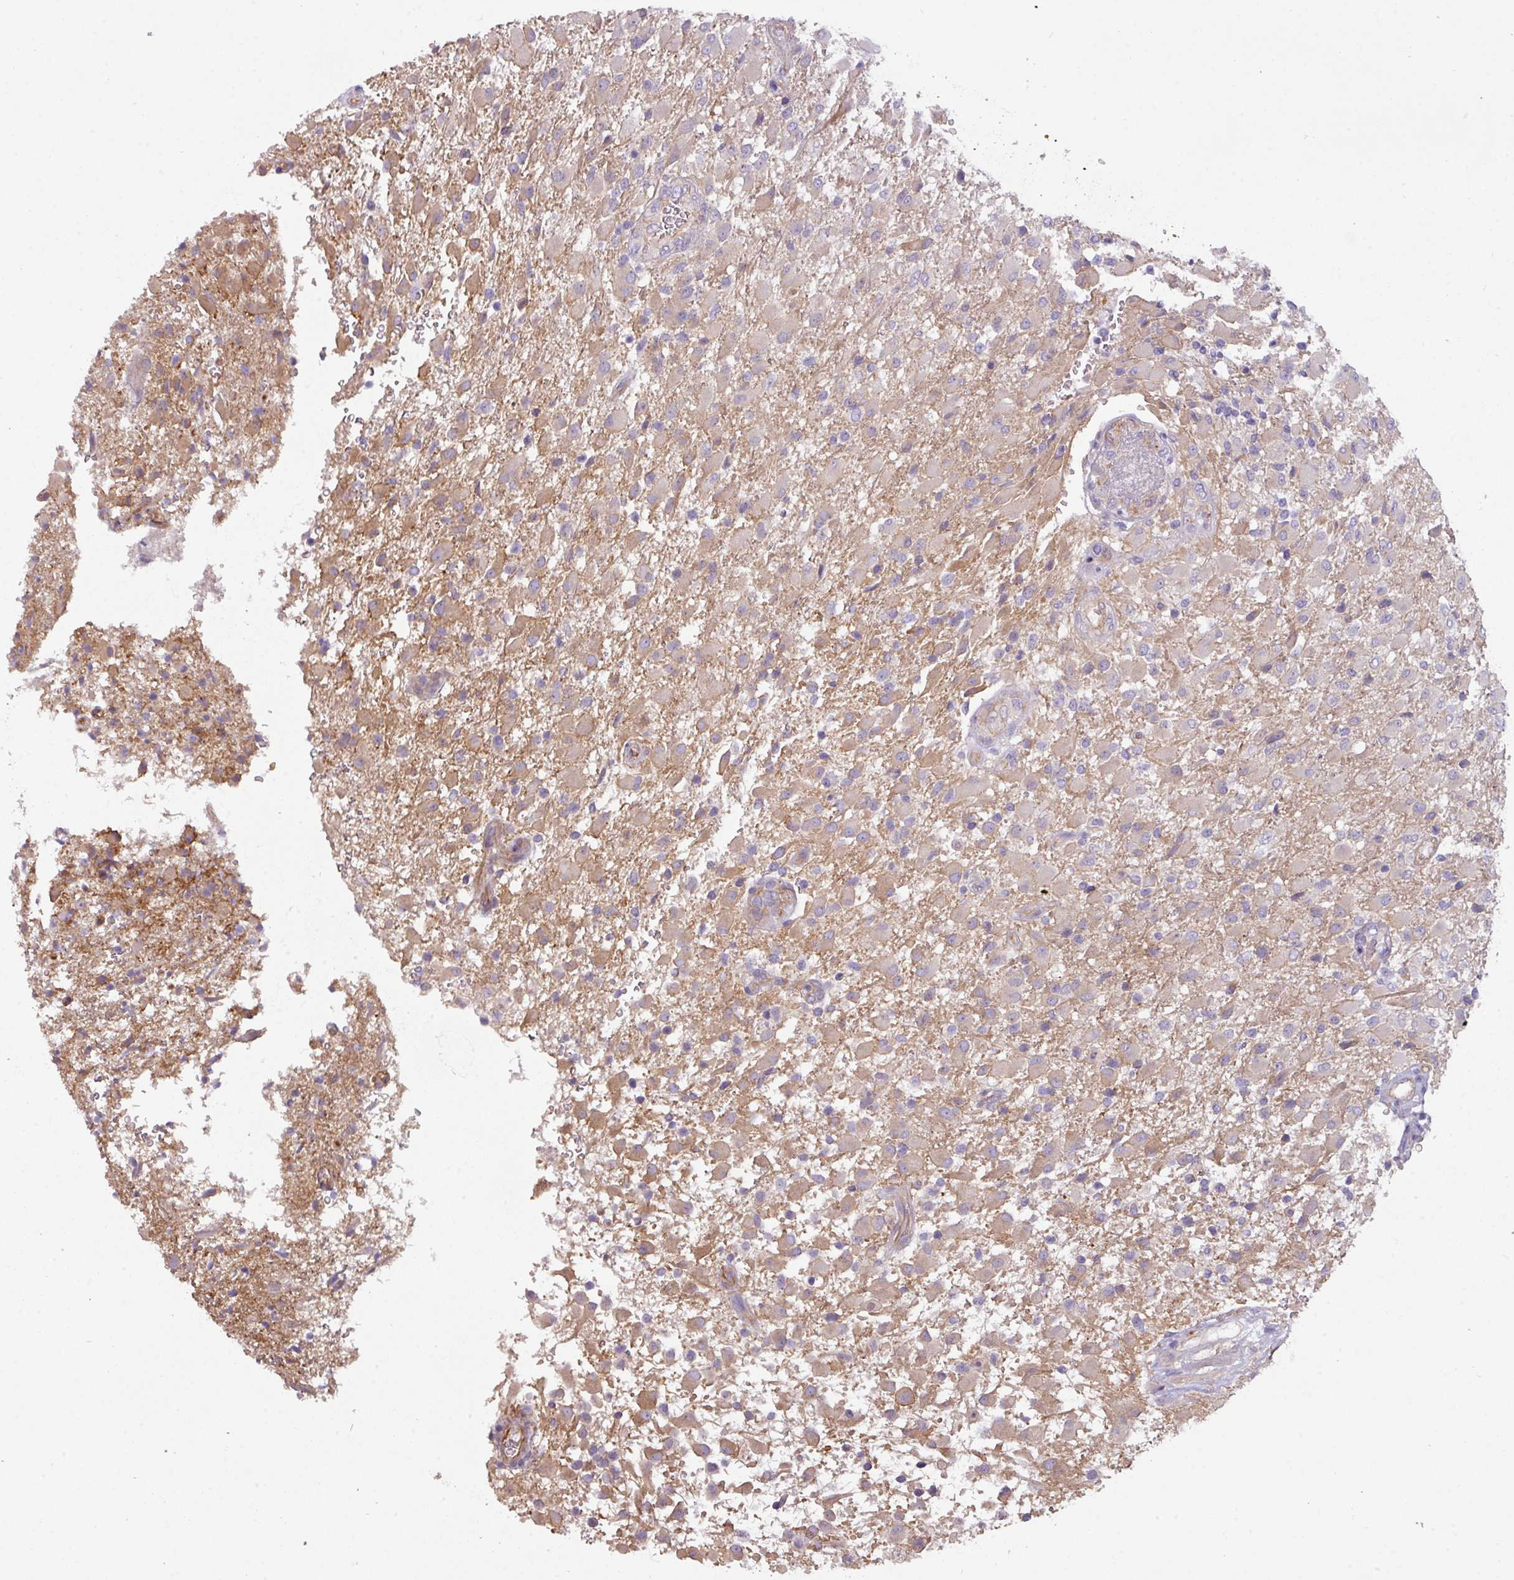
{"staining": {"intensity": "moderate", "quantity": "<25%", "location": "cytoplasmic/membranous"}, "tissue": "glioma", "cell_type": "Tumor cells", "image_type": "cancer", "snomed": [{"axis": "morphology", "description": "Glioma, malignant, Low grade"}, {"axis": "topography", "description": "Brain"}], "caption": "IHC (DAB) staining of glioma reveals moderate cytoplasmic/membranous protein staining in approximately <25% of tumor cells.", "gene": "BUD23", "patient": {"sex": "male", "age": 65}}